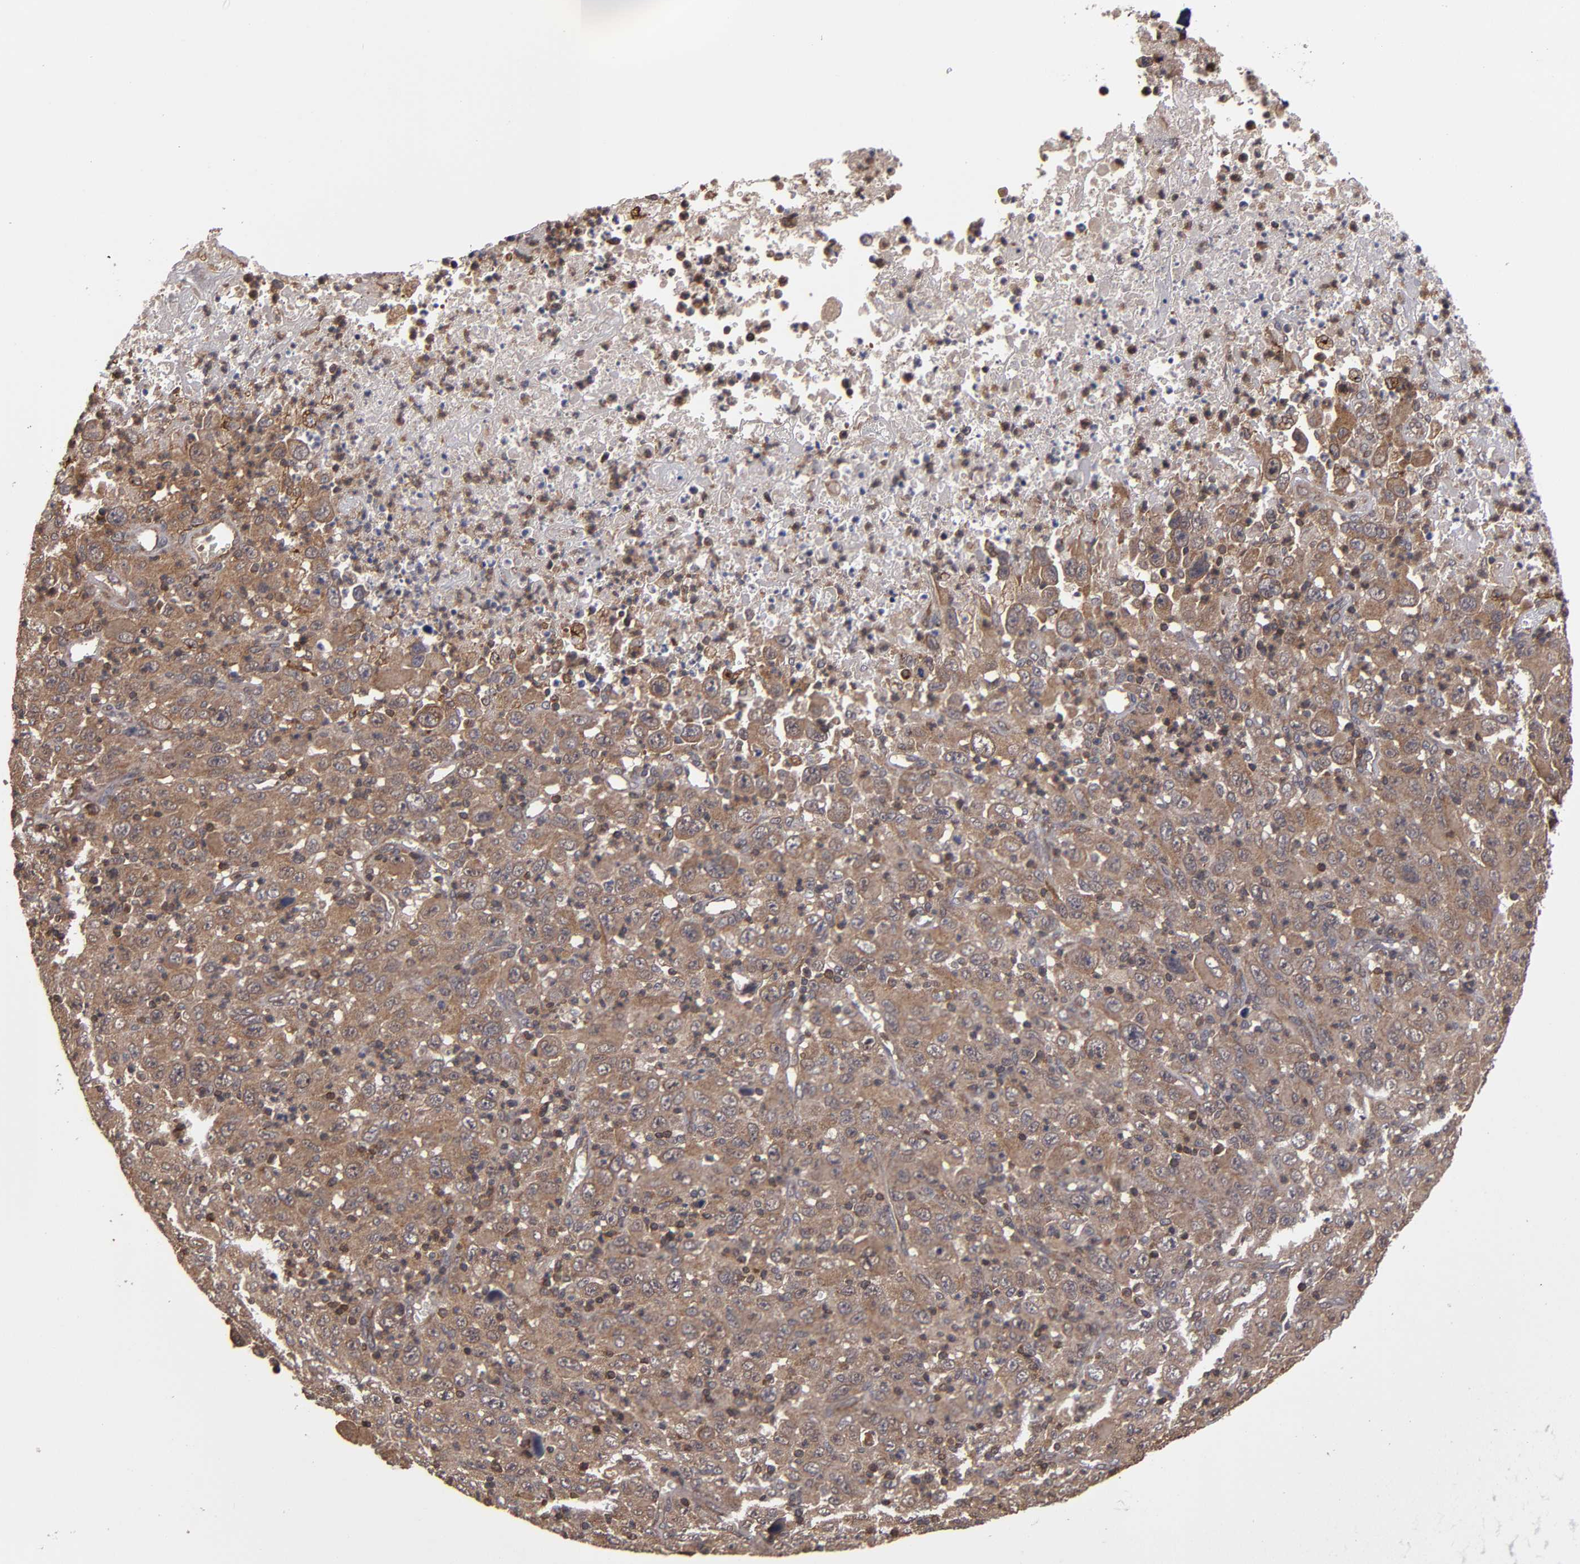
{"staining": {"intensity": "weak", "quantity": ">75%", "location": "cytoplasmic/membranous"}, "tissue": "melanoma", "cell_type": "Tumor cells", "image_type": "cancer", "snomed": [{"axis": "morphology", "description": "Malignant melanoma, Metastatic site"}, {"axis": "topography", "description": "Skin"}], "caption": "Protein analysis of melanoma tissue reveals weak cytoplasmic/membranous positivity in about >75% of tumor cells. The staining is performed using DAB brown chromogen to label protein expression. The nuclei are counter-stained blue using hematoxylin.", "gene": "RPS6KA6", "patient": {"sex": "female", "age": 56}}